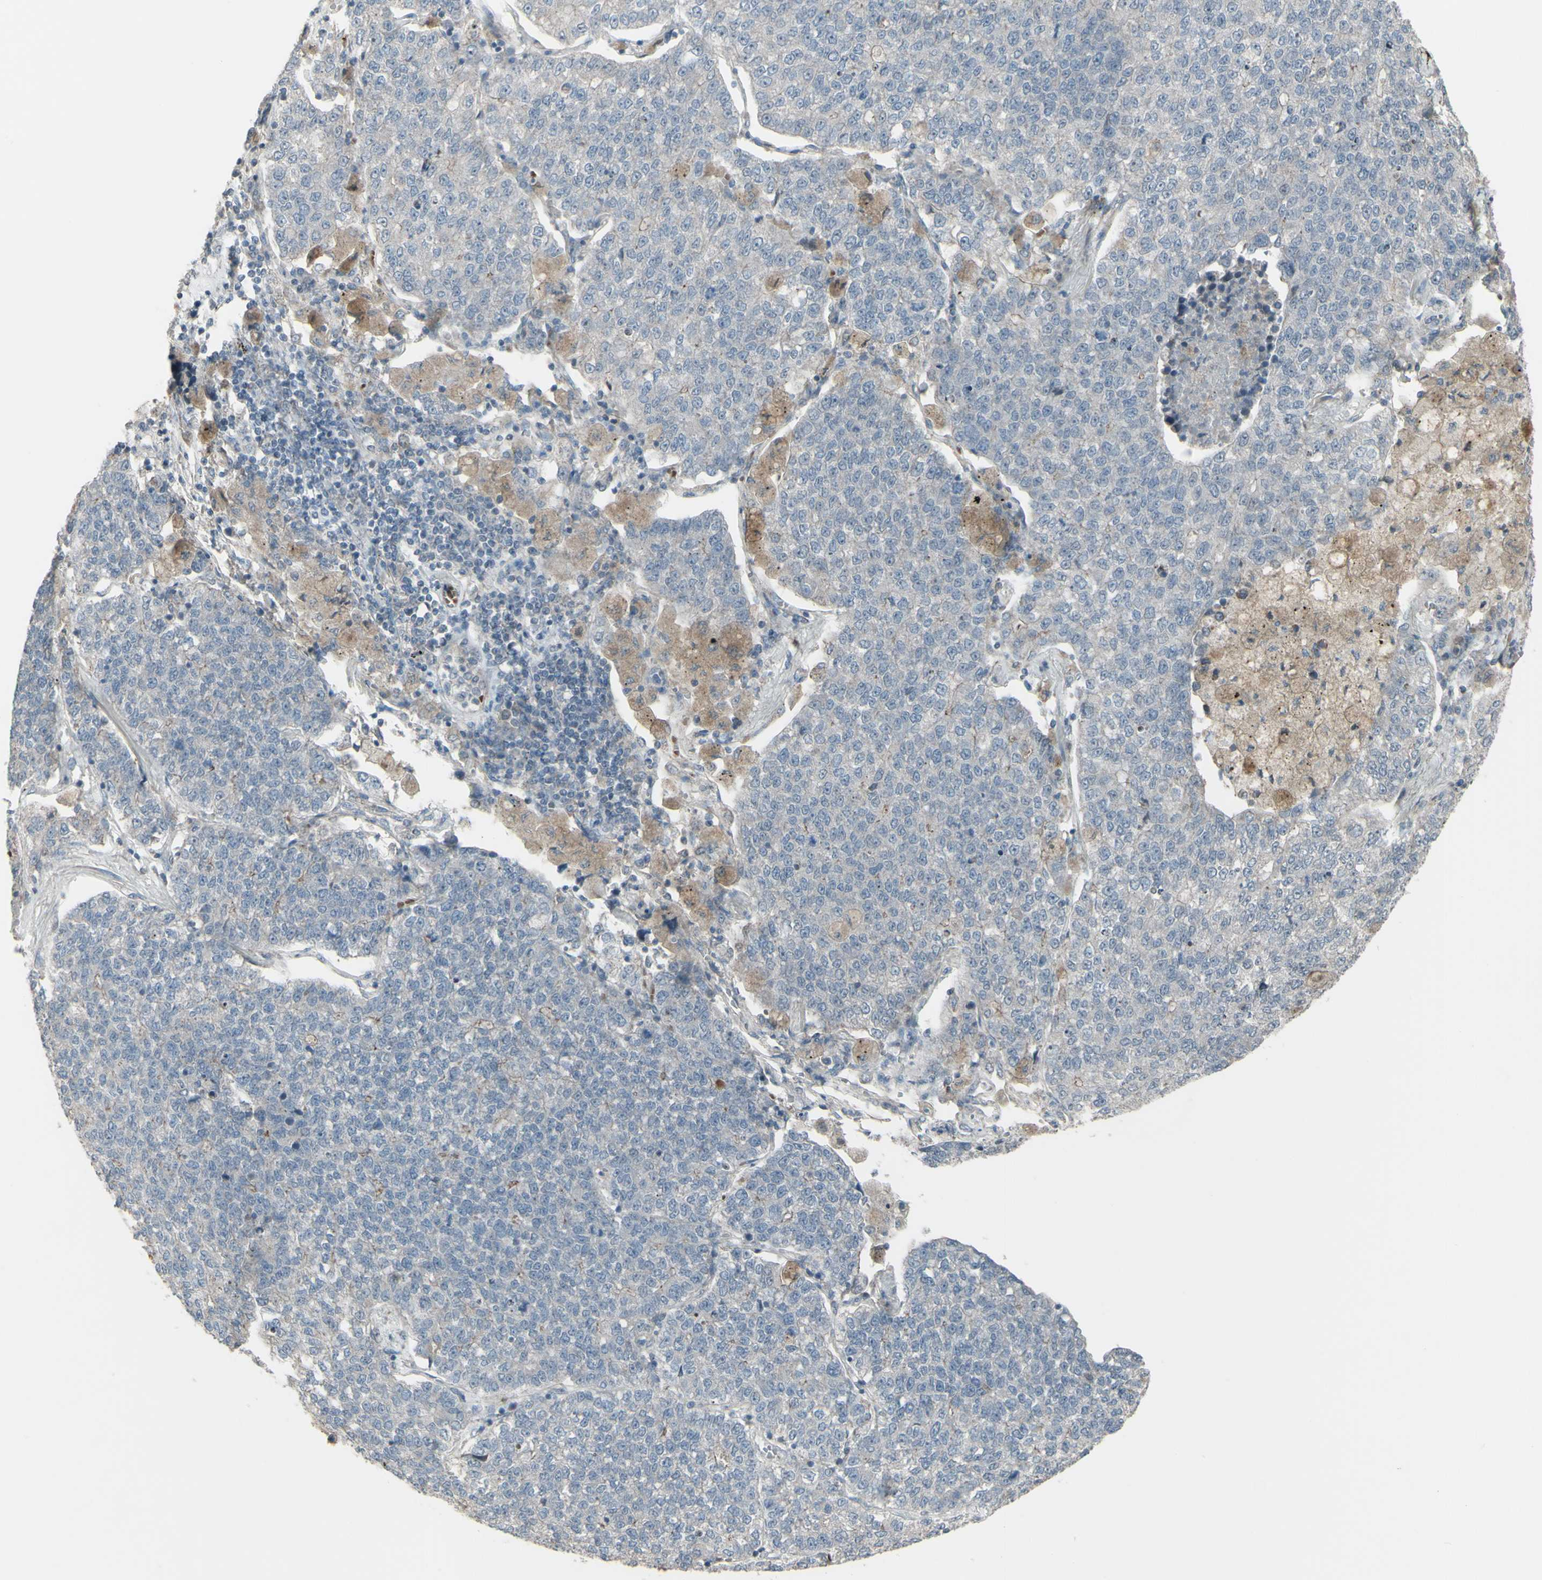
{"staining": {"intensity": "weak", "quantity": ">75%", "location": "cytoplasmic/membranous"}, "tissue": "lung cancer", "cell_type": "Tumor cells", "image_type": "cancer", "snomed": [{"axis": "morphology", "description": "Adenocarcinoma, NOS"}, {"axis": "topography", "description": "Lung"}], "caption": "There is low levels of weak cytoplasmic/membranous positivity in tumor cells of lung adenocarcinoma, as demonstrated by immunohistochemical staining (brown color).", "gene": "GRAMD1B", "patient": {"sex": "male", "age": 49}}